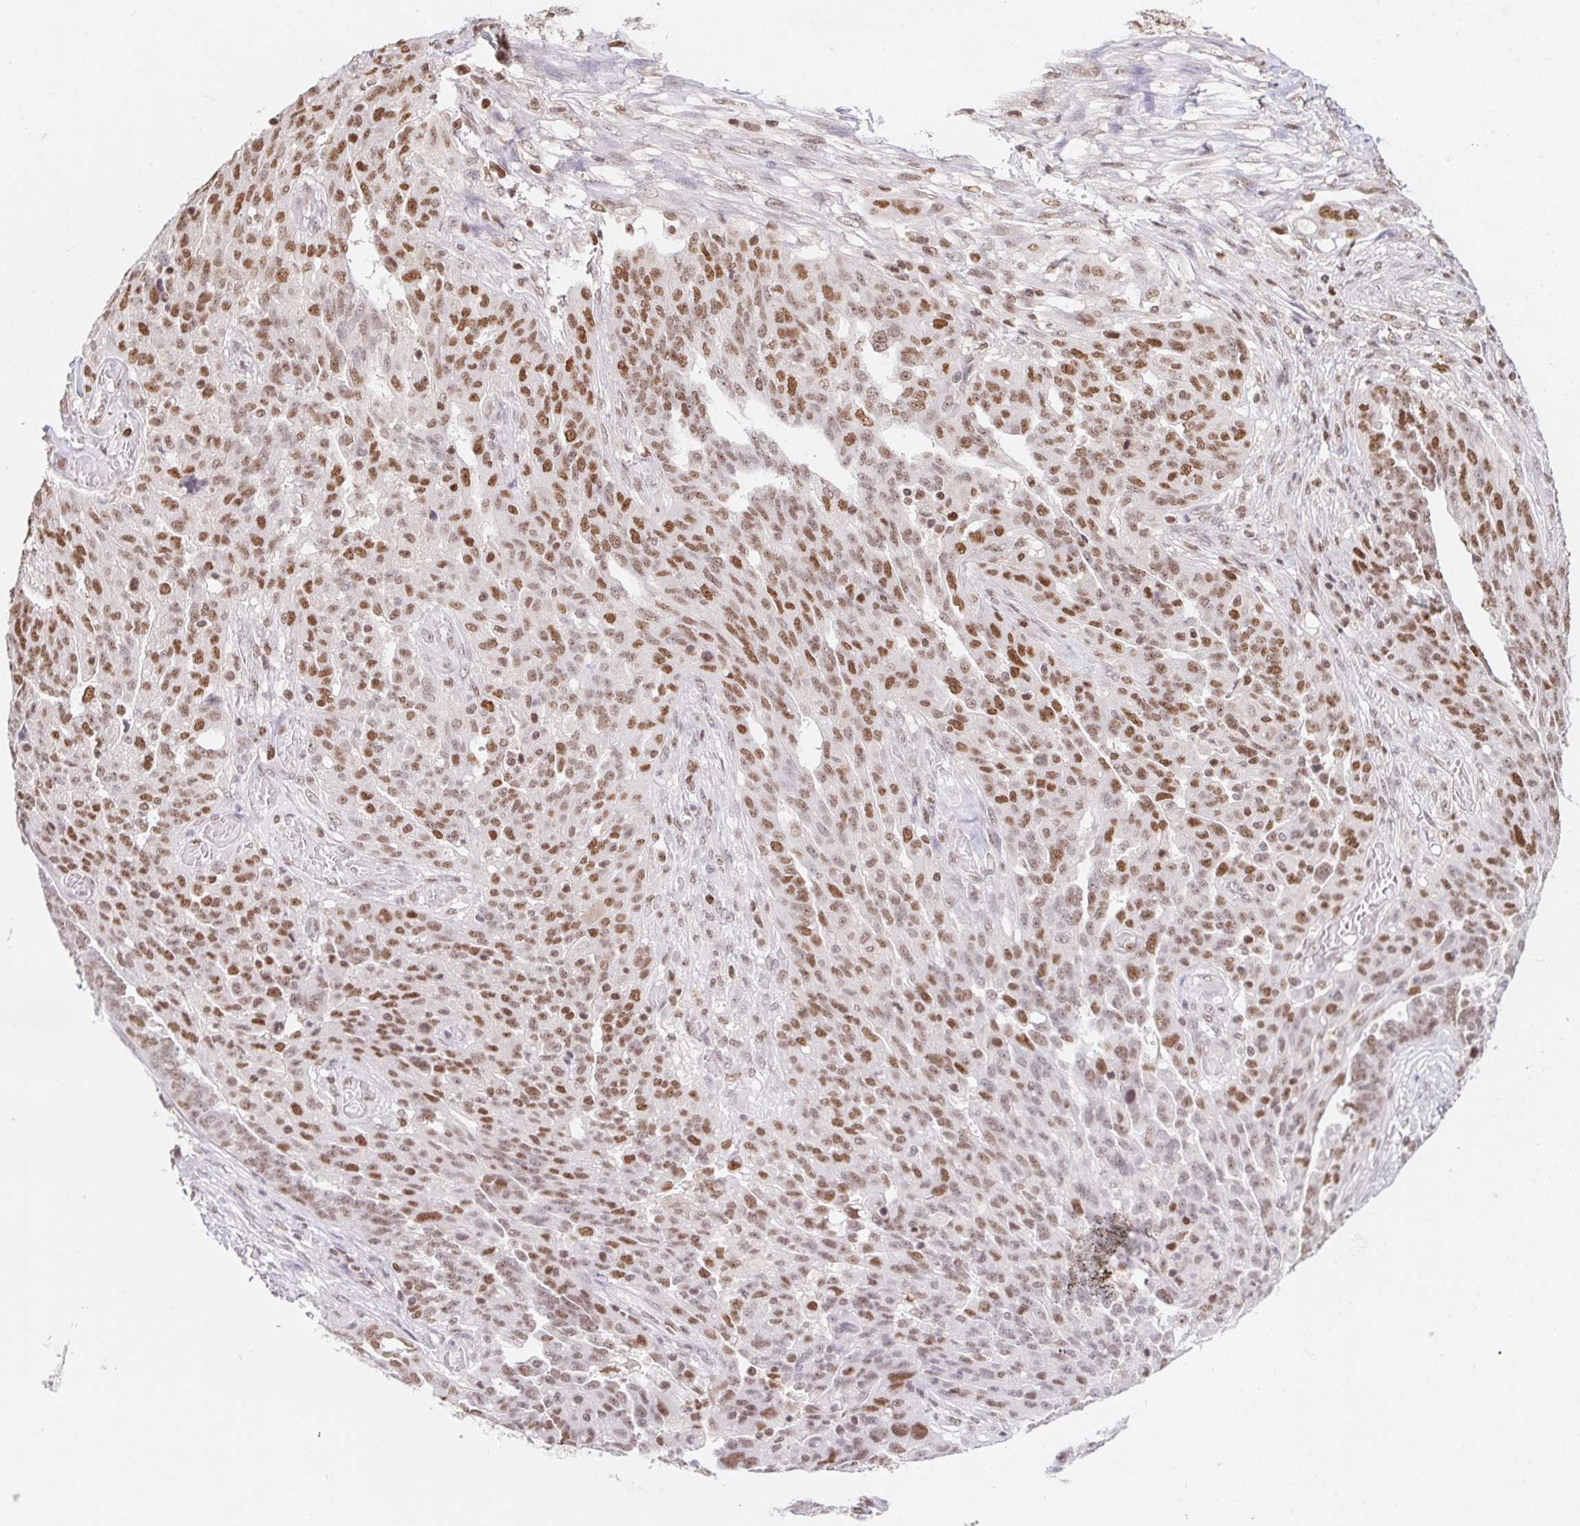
{"staining": {"intensity": "moderate", "quantity": ">75%", "location": "nuclear"}, "tissue": "ovarian cancer", "cell_type": "Tumor cells", "image_type": "cancer", "snomed": [{"axis": "morphology", "description": "Cystadenocarcinoma, serous, NOS"}, {"axis": "topography", "description": "Ovary"}], "caption": "Moderate nuclear staining for a protein is appreciated in about >75% of tumor cells of ovarian cancer (serous cystadenocarcinoma) using IHC.", "gene": "POLD3", "patient": {"sex": "female", "age": 67}}